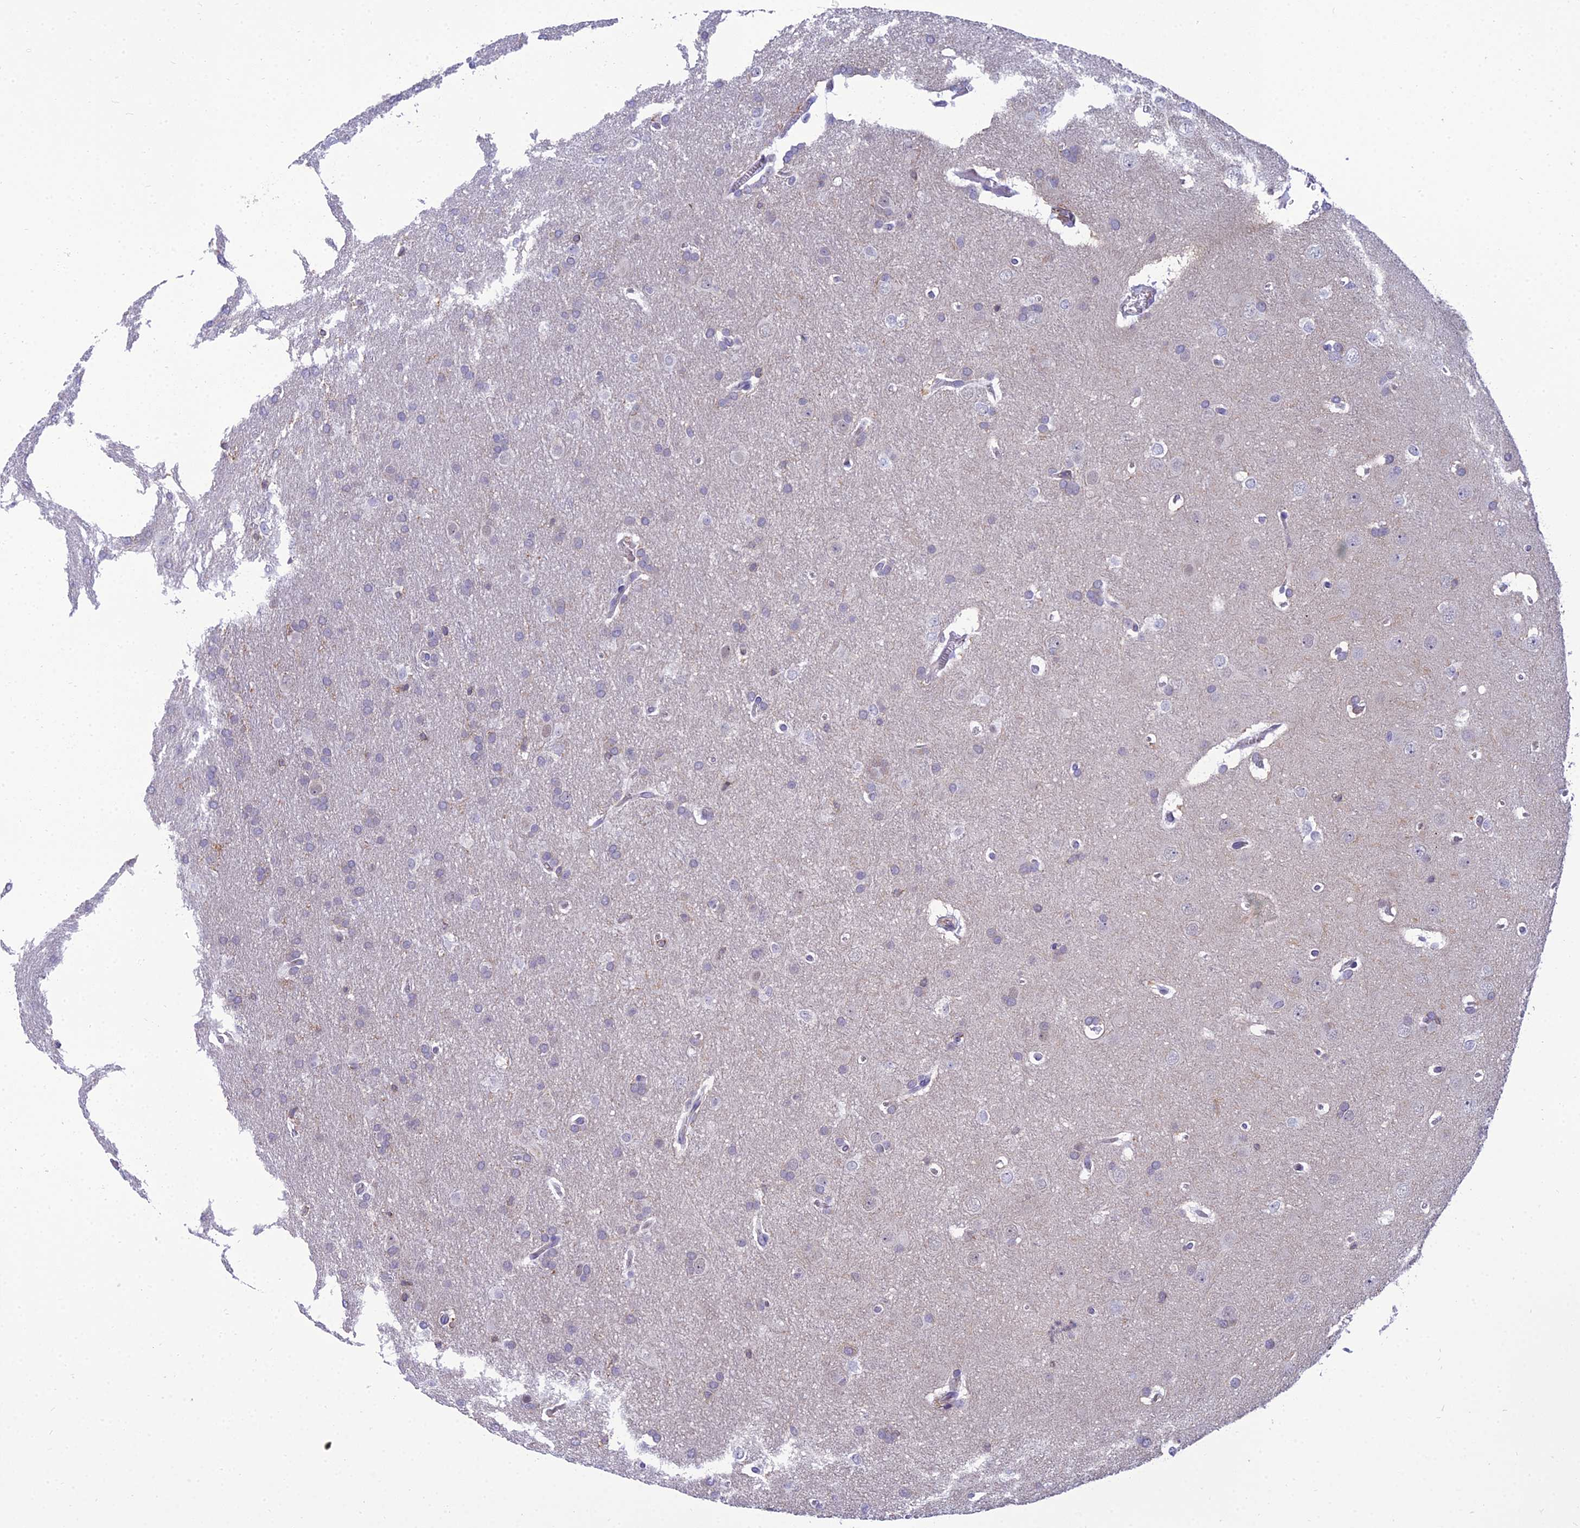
{"staining": {"intensity": "negative", "quantity": "none", "location": "none"}, "tissue": "glioma", "cell_type": "Tumor cells", "image_type": "cancer", "snomed": [{"axis": "morphology", "description": "Glioma, malignant, Low grade"}, {"axis": "topography", "description": "Brain"}], "caption": "IHC image of human low-grade glioma (malignant) stained for a protein (brown), which displays no expression in tumor cells.", "gene": "PPP1R18", "patient": {"sex": "female", "age": 32}}